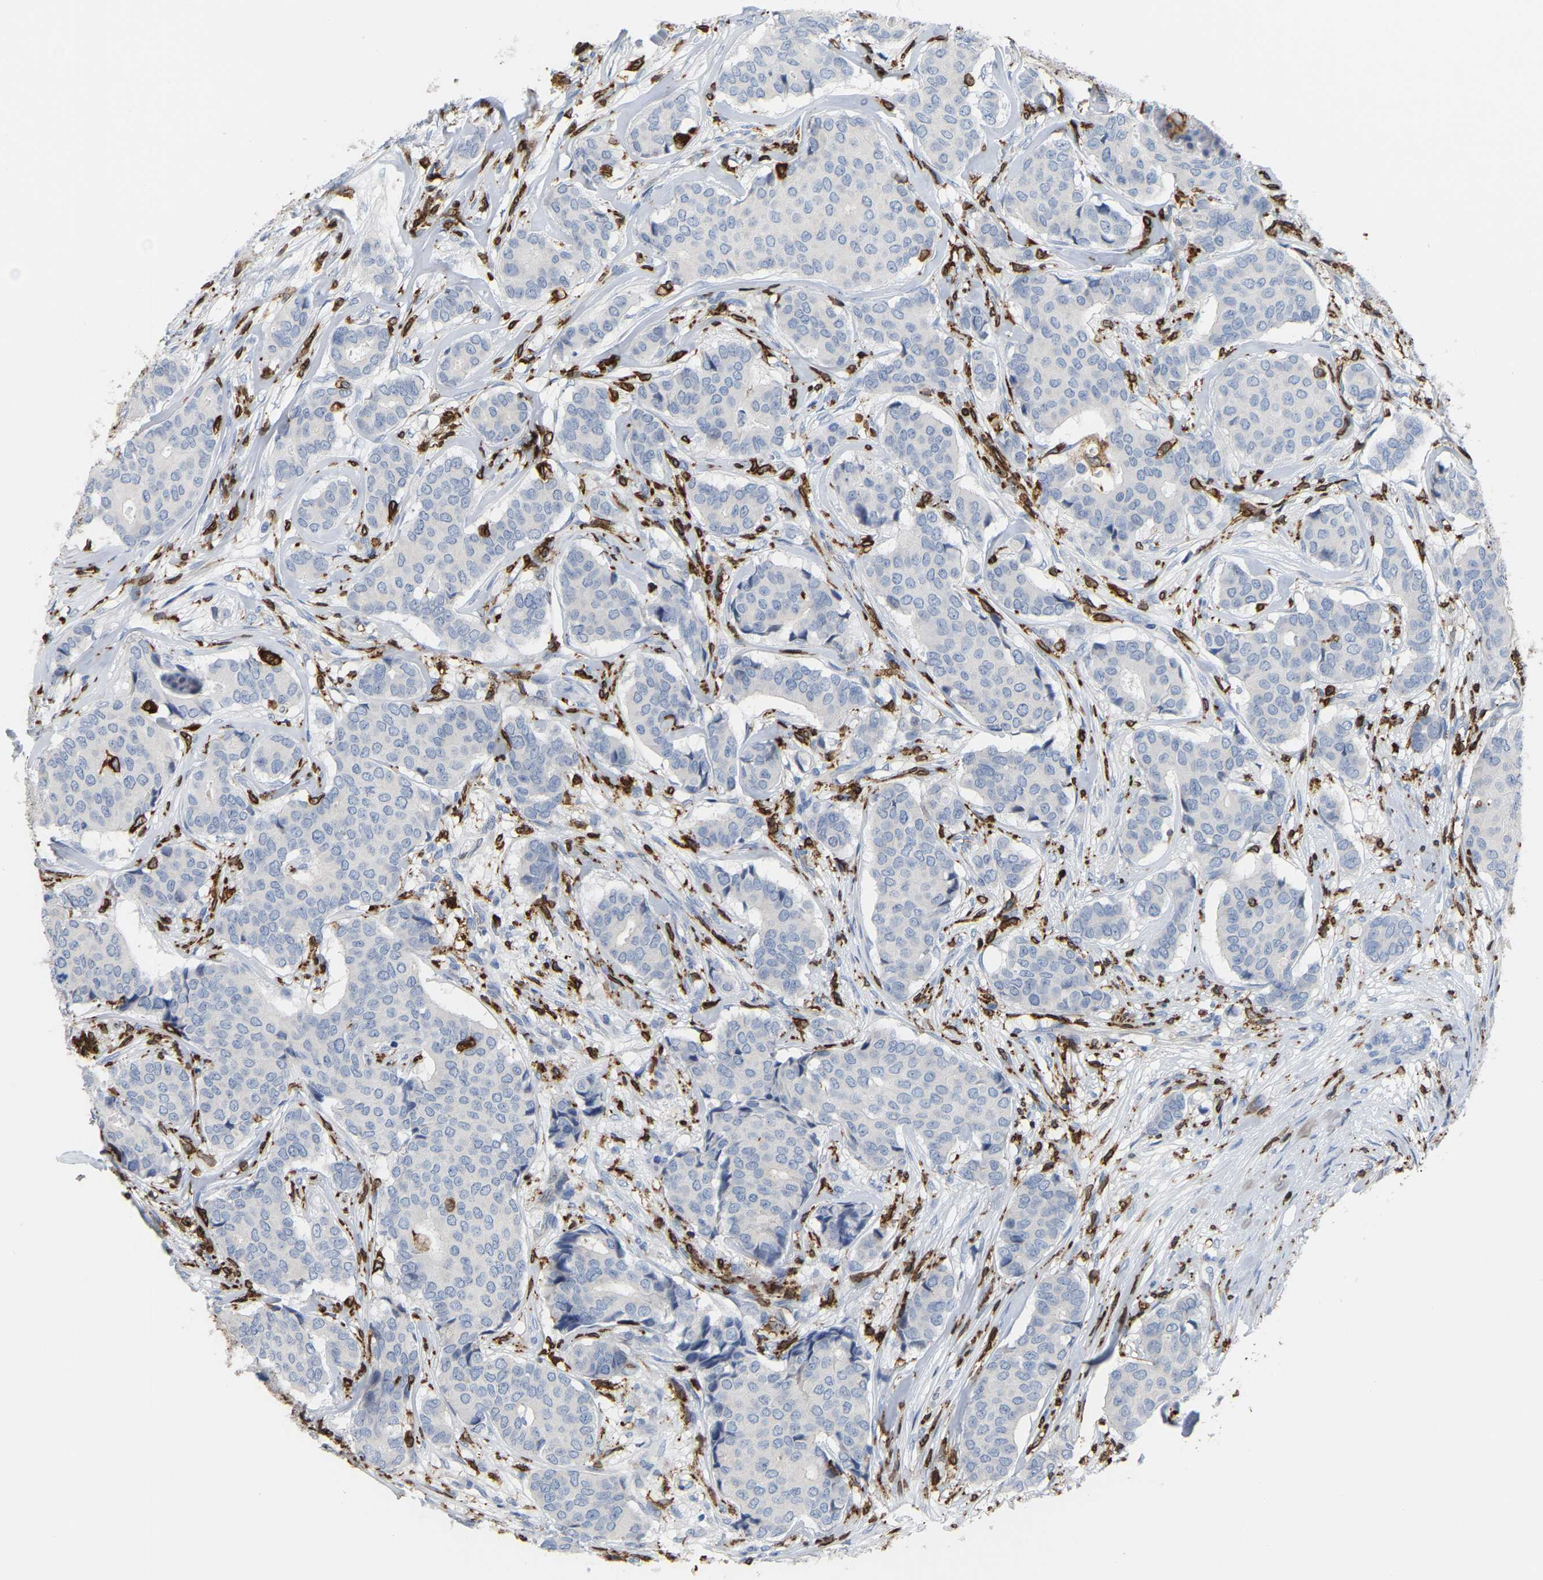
{"staining": {"intensity": "negative", "quantity": "none", "location": "none"}, "tissue": "breast cancer", "cell_type": "Tumor cells", "image_type": "cancer", "snomed": [{"axis": "morphology", "description": "Duct carcinoma"}, {"axis": "topography", "description": "Breast"}], "caption": "Immunohistochemical staining of human intraductal carcinoma (breast) reveals no significant staining in tumor cells.", "gene": "PTGS1", "patient": {"sex": "female", "age": 75}}